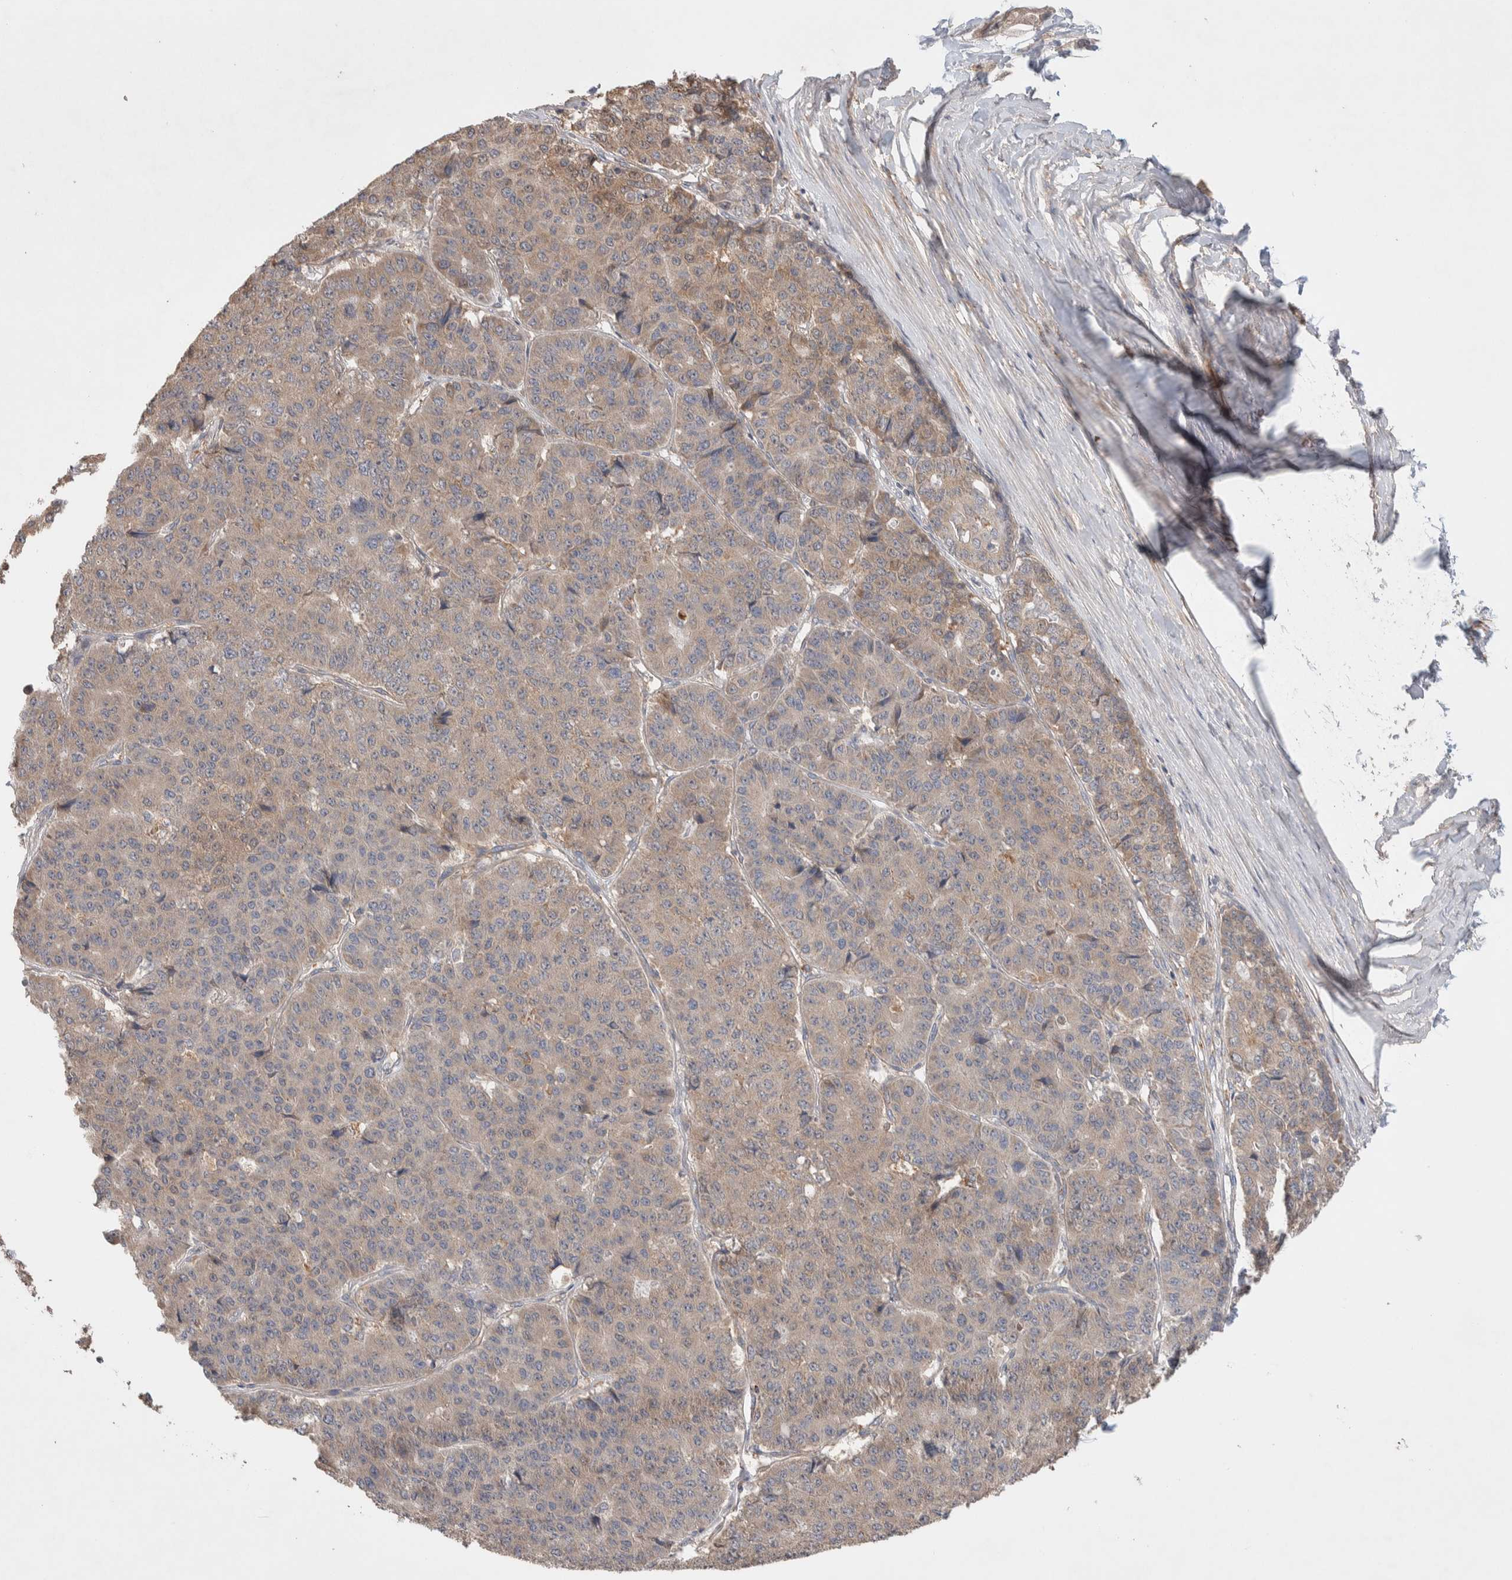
{"staining": {"intensity": "weak", "quantity": "25%-75%", "location": "cytoplasmic/membranous"}, "tissue": "pancreatic cancer", "cell_type": "Tumor cells", "image_type": "cancer", "snomed": [{"axis": "morphology", "description": "Adenocarcinoma, NOS"}, {"axis": "topography", "description": "Pancreas"}], "caption": "The photomicrograph shows a brown stain indicating the presence of a protein in the cytoplasmic/membranous of tumor cells in pancreatic cancer (adenocarcinoma). Using DAB (3,3'-diaminobenzidine) (brown) and hematoxylin (blue) stains, captured at high magnification using brightfield microscopy.", "gene": "DEPTOR", "patient": {"sex": "male", "age": 50}}